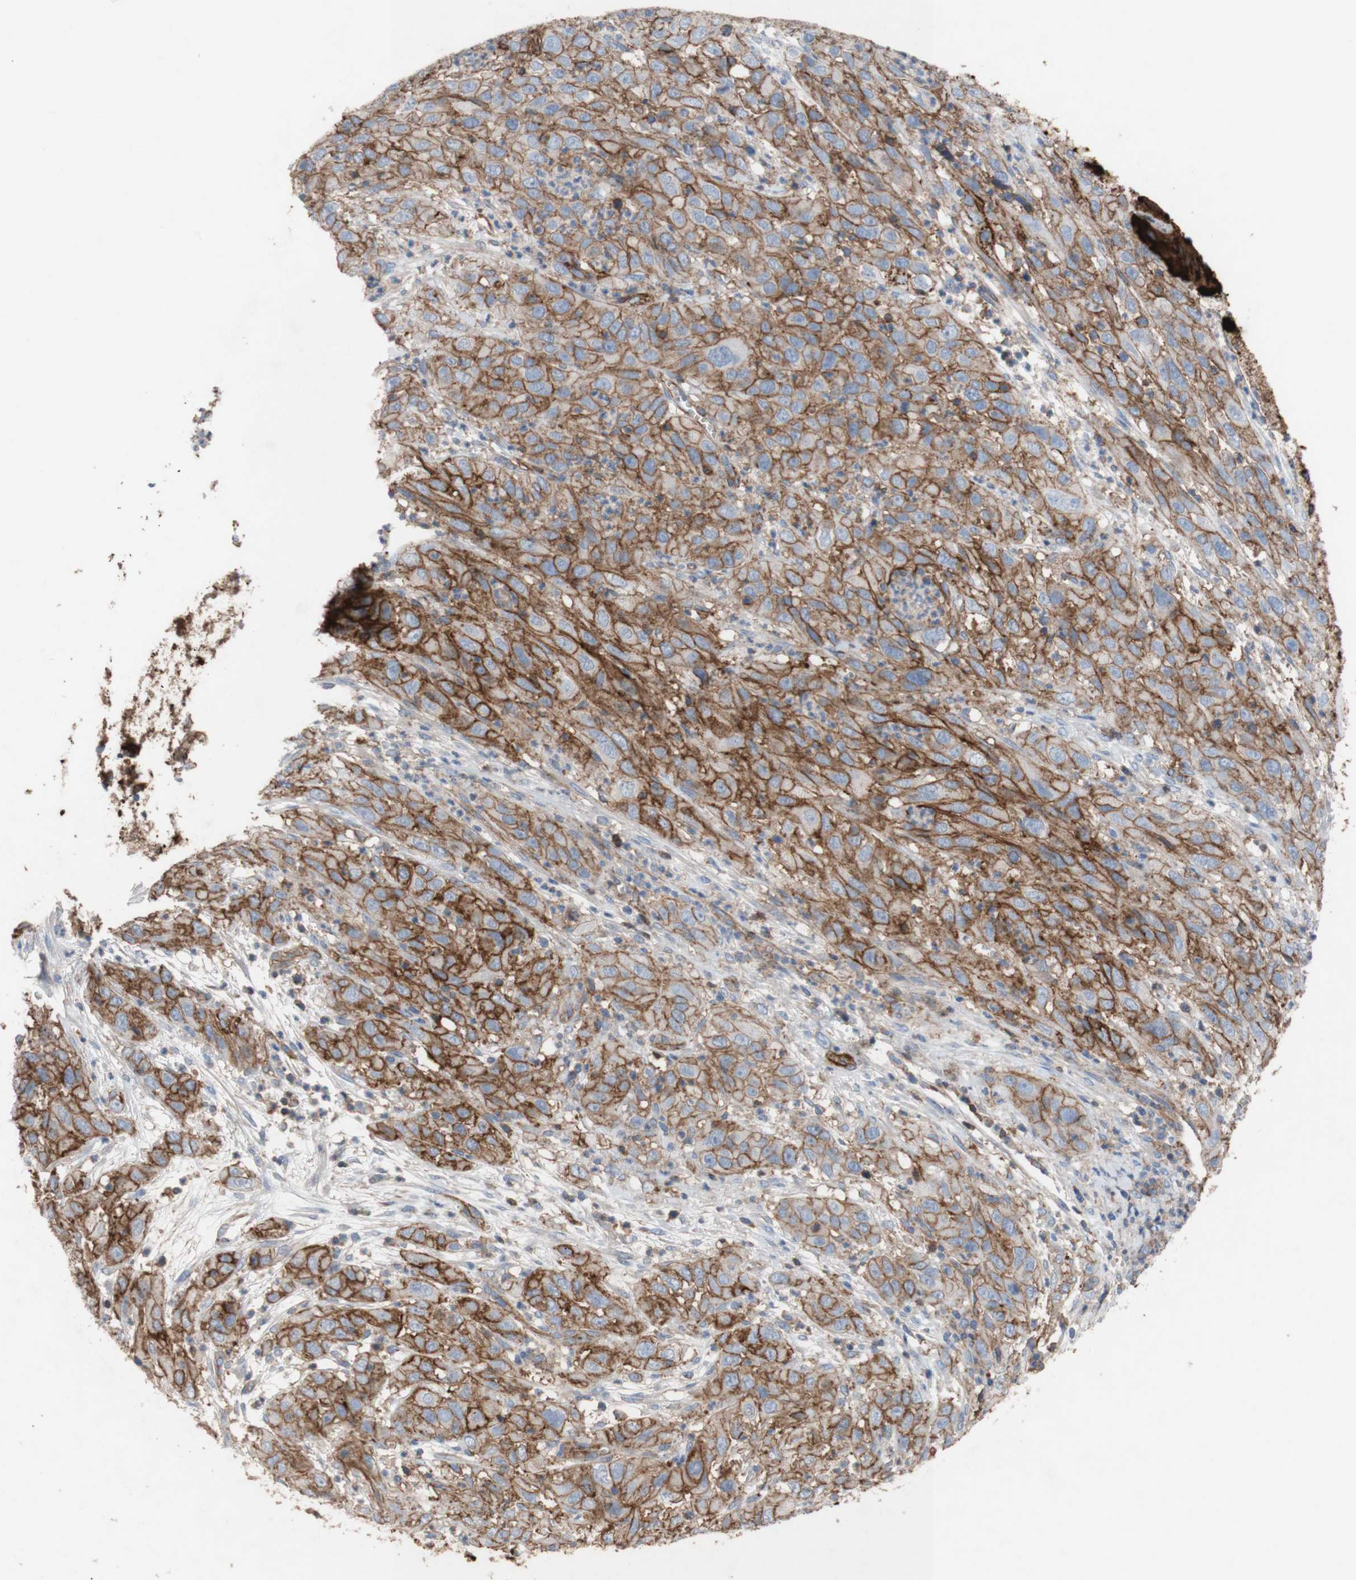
{"staining": {"intensity": "moderate", "quantity": ">75%", "location": "cytoplasmic/membranous"}, "tissue": "cervical cancer", "cell_type": "Tumor cells", "image_type": "cancer", "snomed": [{"axis": "morphology", "description": "Squamous cell carcinoma, NOS"}, {"axis": "topography", "description": "Cervix"}], "caption": "Brown immunohistochemical staining in squamous cell carcinoma (cervical) shows moderate cytoplasmic/membranous expression in approximately >75% of tumor cells. (brown staining indicates protein expression, while blue staining denotes nuclei).", "gene": "ATP2A3", "patient": {"sex": "female", "age": 32}}